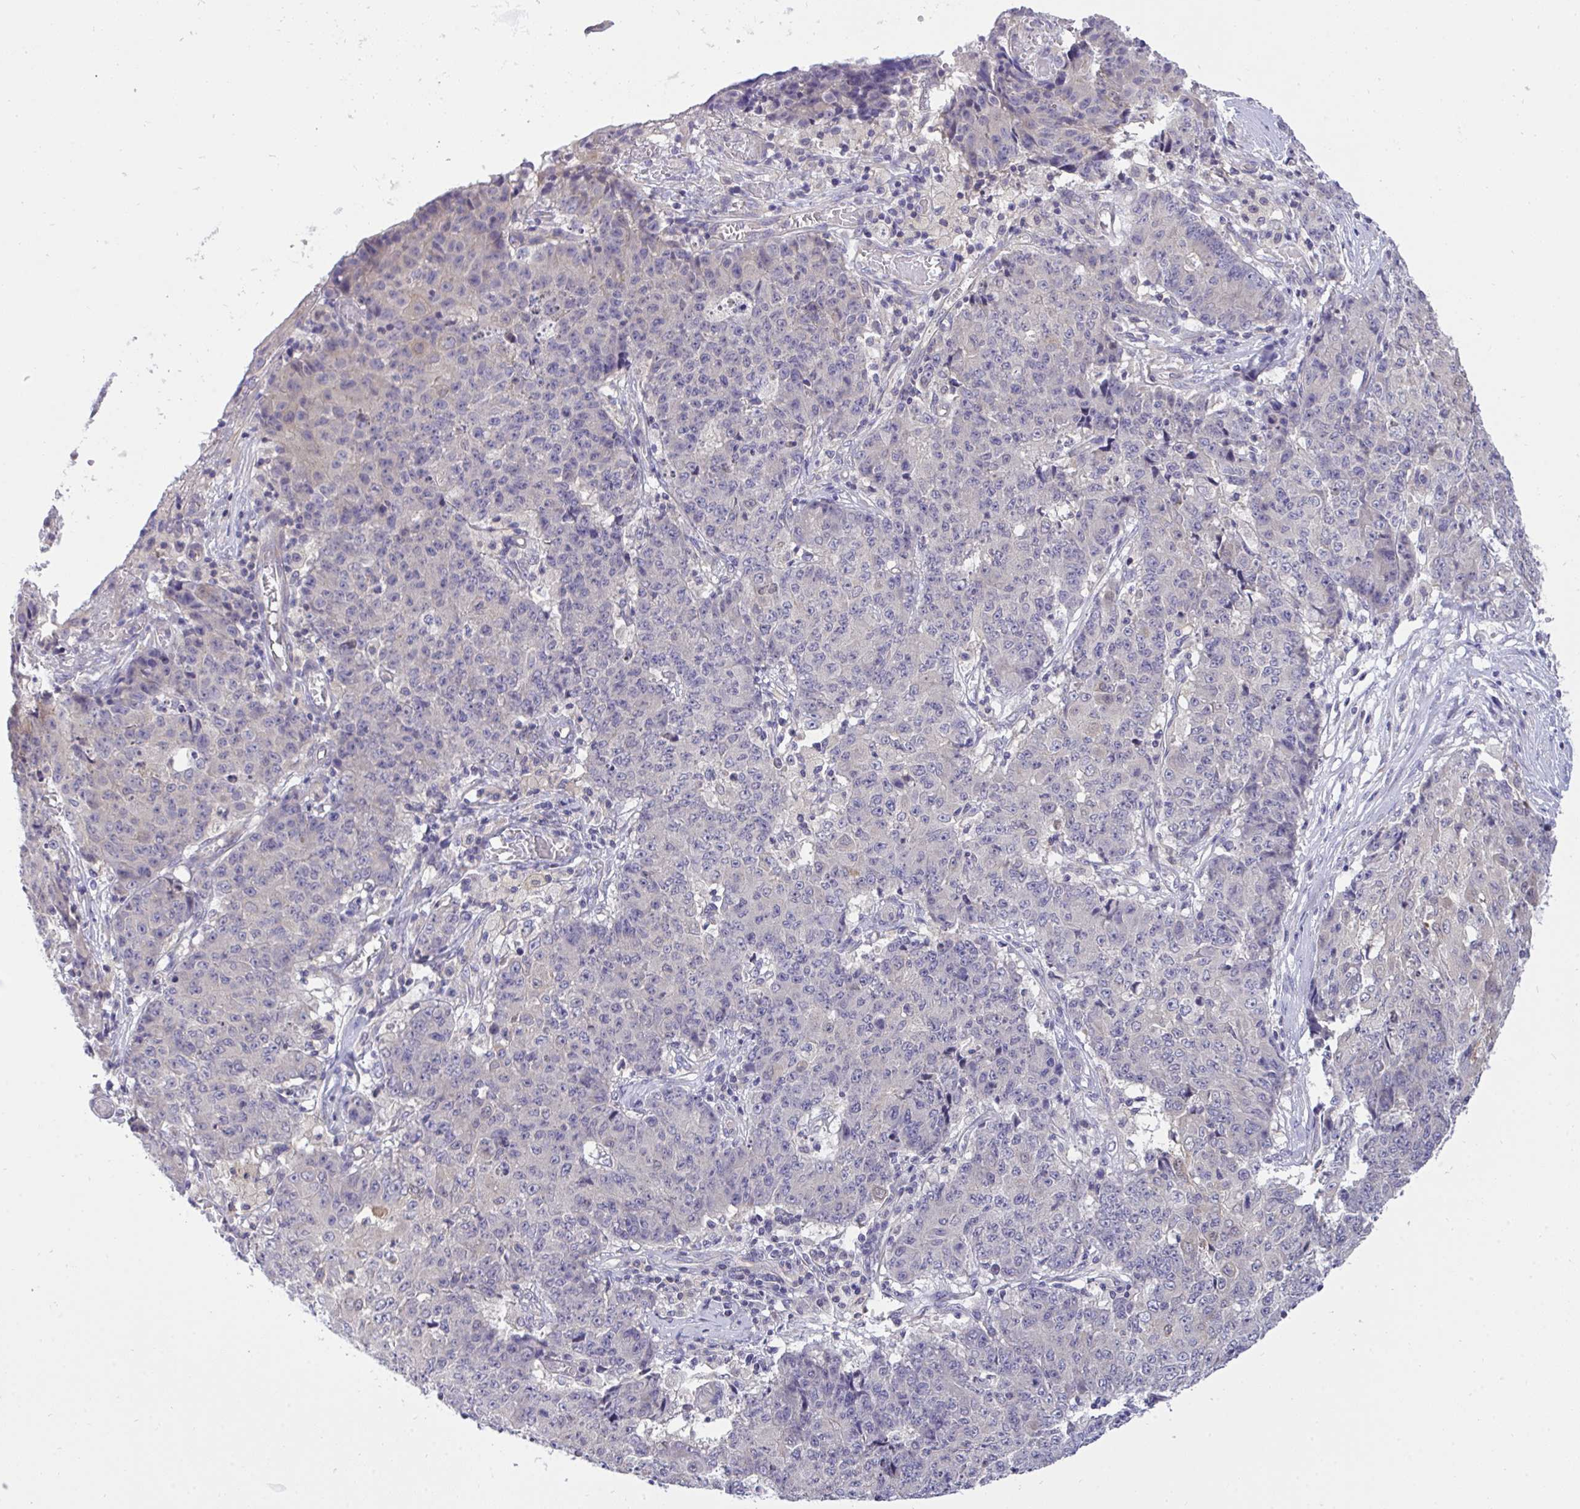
{"staining": {"intensity": "negative", "quantity": "none", "location": "none"}, "tissue": "ovarian cancer", "cell_type": "Tumor cells", "image_type": "cancer", "snomed": [{"axis": "morphology", "description": "Carcinoma, endometroid"}, {"axis": "topography", "description": "Ovary"}], "caption": "Immunohistochemistry (IHC) photomicrograph of human ovarian cancer stained for a protein (brown), which displays no positivity in tumor cells.", "gene": "C19orf54", "patient": {"sex": "female", "age": 42}}